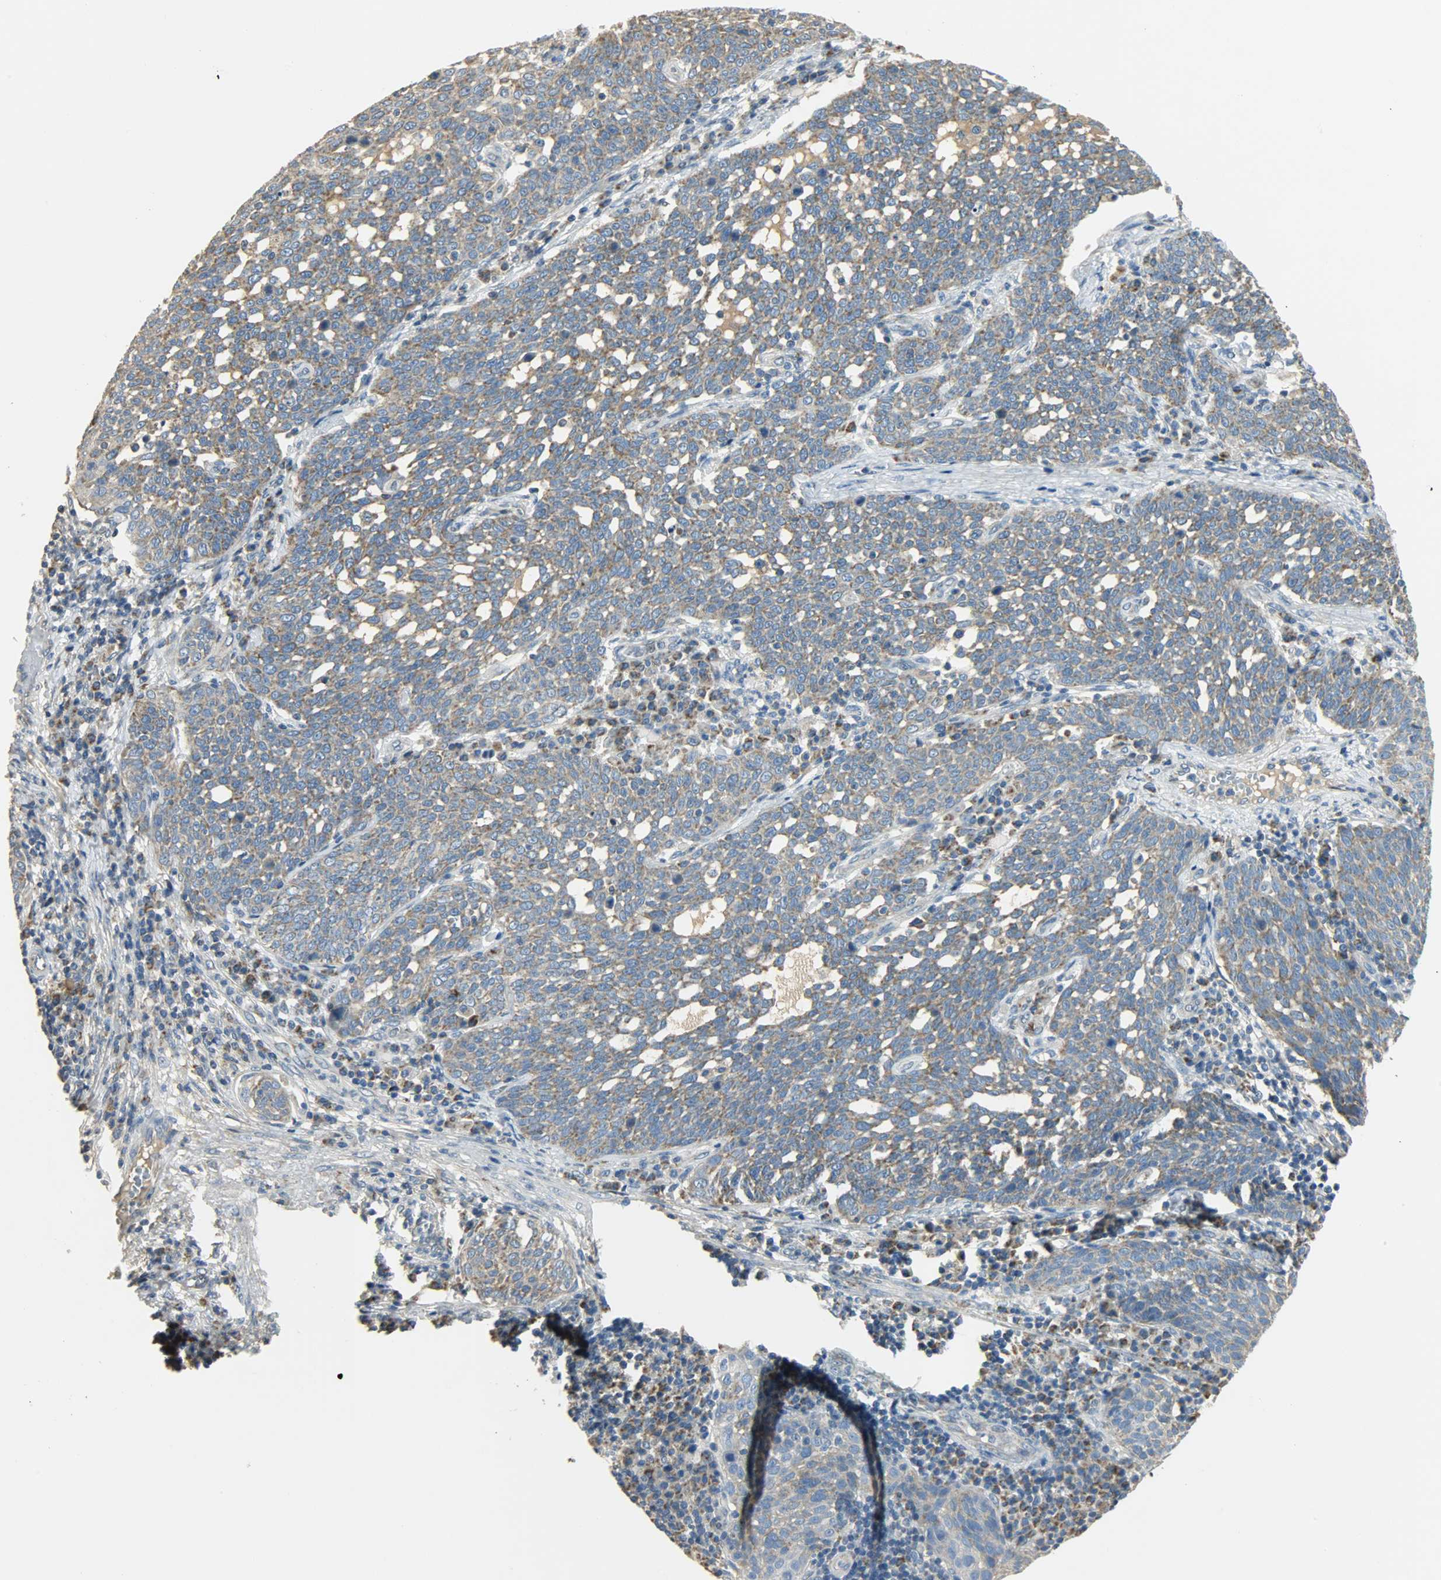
{"staining": {"intensity": "moderate", "quantity": ">75%", "location": "cytoplasmic/membranous"}, "tissue": "cervical cancer", "cell_type": "Tumor cells", "image_type": "cancer", "snomed": [{"axis": "morphology", "description": "Squamous cell carcinoma, NOS"}, {"axis": "topography", "description": "Cervix"}], "caption": "Immunohistochemical staining of human cervical cancer shows medium levels of moderate cytoplasmic/membranous positivity in about >75% of tumor cells. (brown staining indicates protein expression, while blue staining denotes nuclei).", "gene": "NNT", "patient": {"sex": "female", "age": 34}}